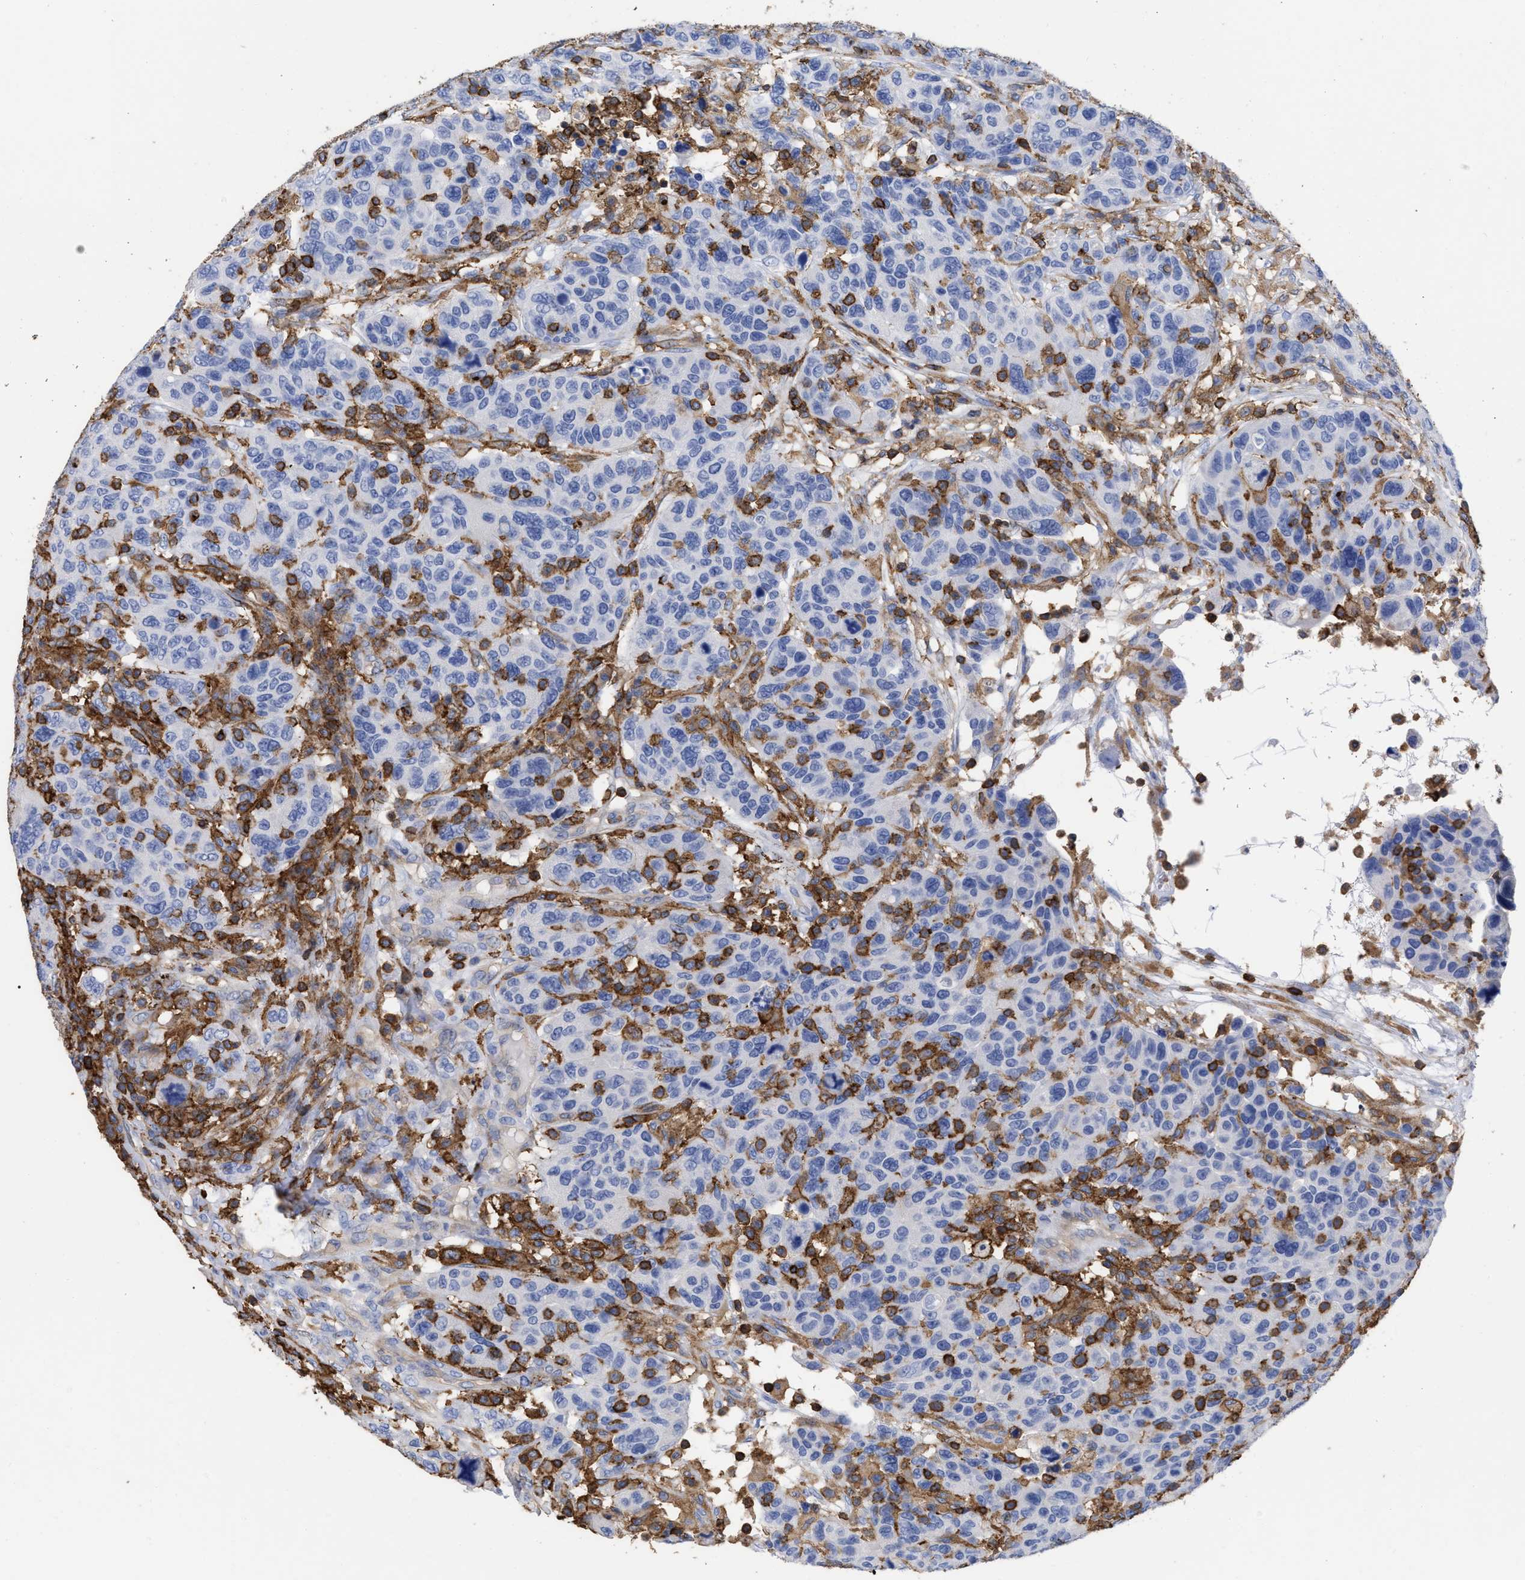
{"staining": {"intensity": "negative", "quantity": "none", "location": "none"}, "tissue": "breast cancer", "cell_type": "Tumor cells", "image_type": "cancer", "snomed": [{"axis": "morphology", "description": "Duct carcinoma"}, {"axis": "topography", "description": "Breast"}], "caption": "This is a photomicrograph of IHC staining of breast invasive ductal carcinoma, which shows no positivity in tumor cells.", "gene": "HCLS1", "patient": {"sex": "female", "age": 37}}